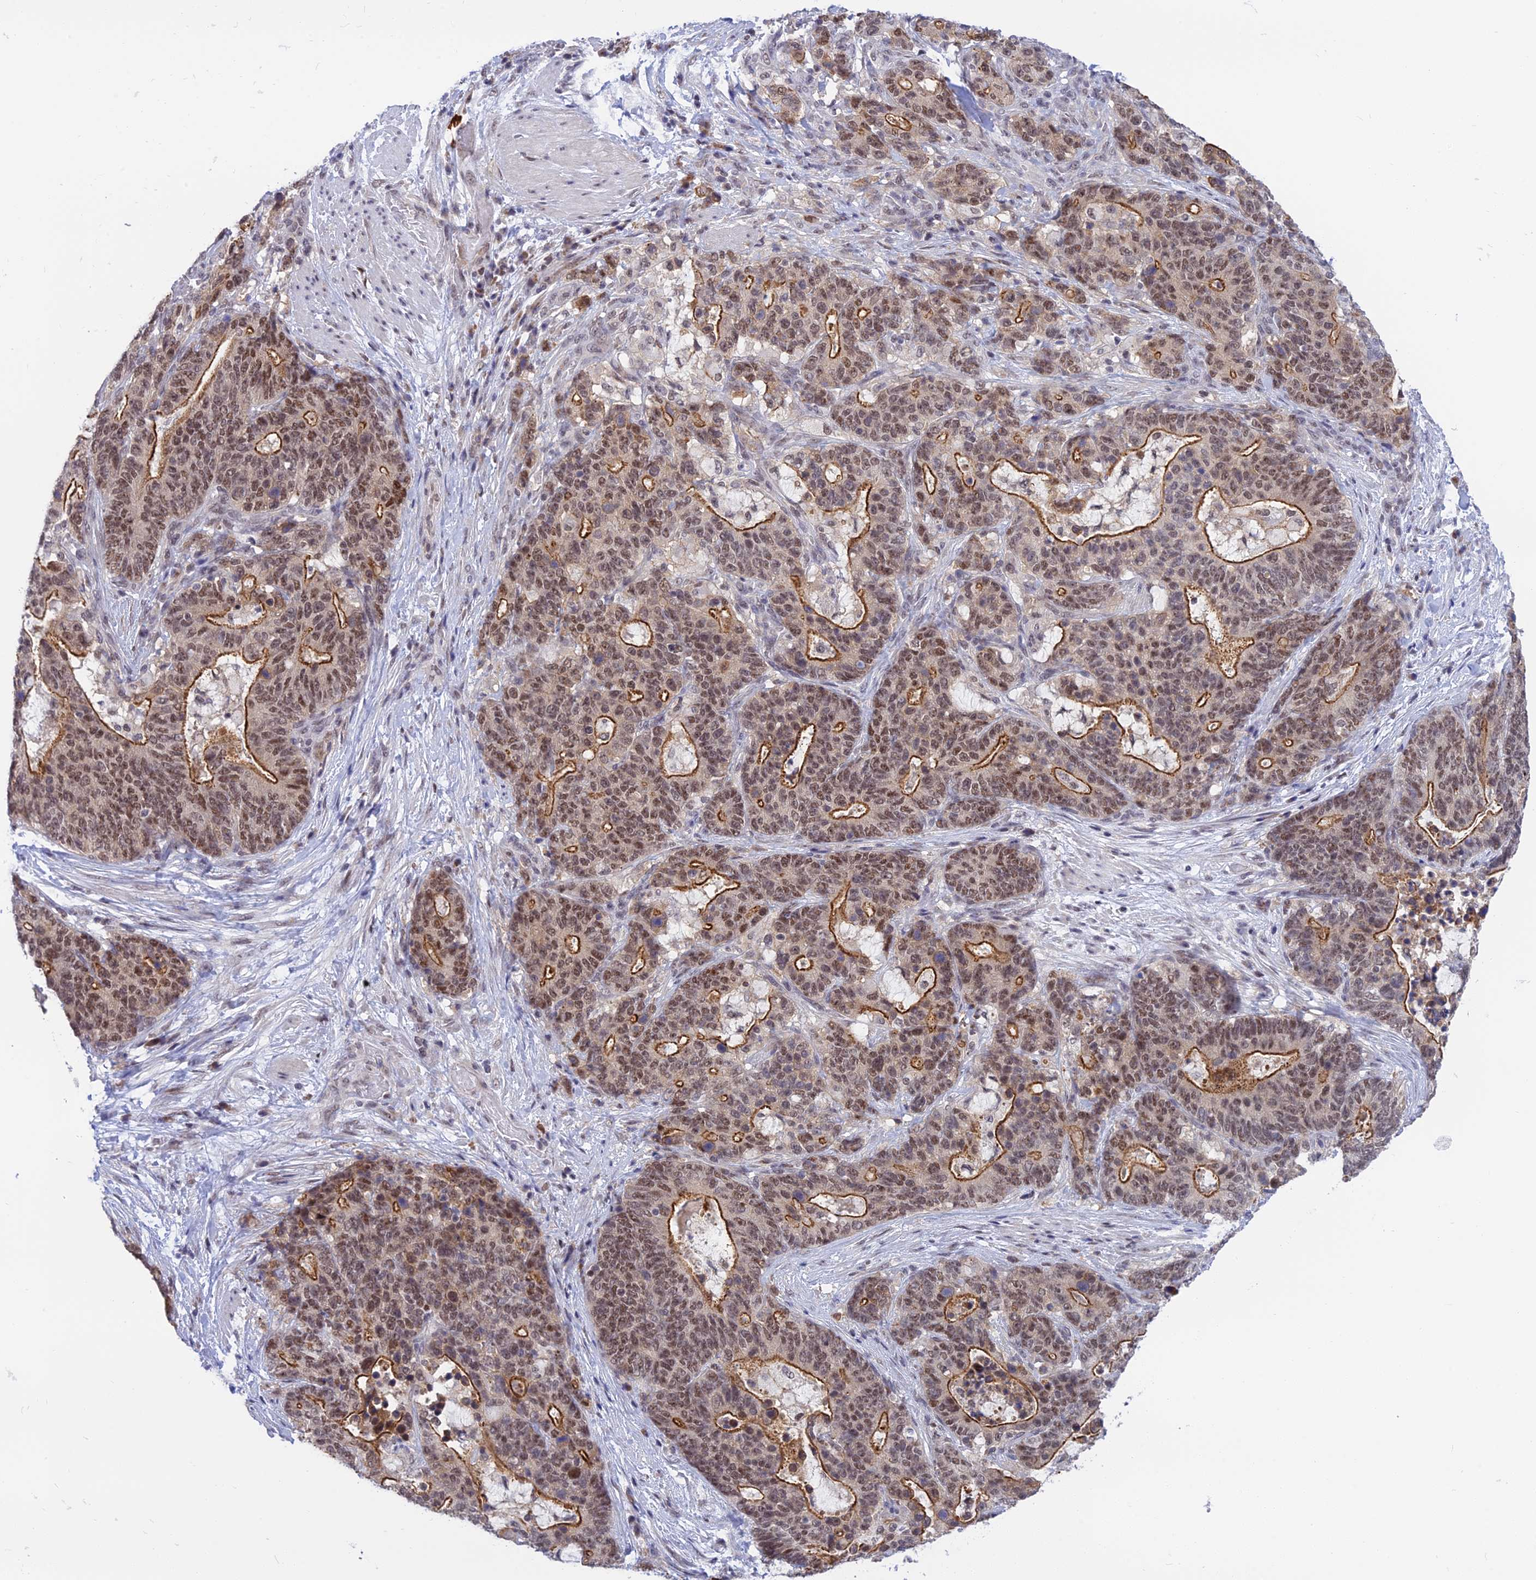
{"staining": {"intensity": "strong", "quantity": "25%-75%", "location": "cytoplasmic/membranous,nuclear"}, "tissue": "stomach cancer", "cell_type": "Tumor cells", "image_type": "cancer", "snomed": [{"axis": "morphology", "description": "Normal tissue, NOS"}, {"axis": "morphology", "description": "Adenocarcinoma, NOS"}, {"axis": "topography", "description": "Stomach"}], "caption": "Immunohistochemical staining of stomach cancer (adenocarcinoma) shows high levels of strong cytoplasmic/membranous and nuclear protein staining in approximately 25%-75% of tumor cells.", "gene": "TCEA1", "patient": {"sex": "female", "age": 64}}